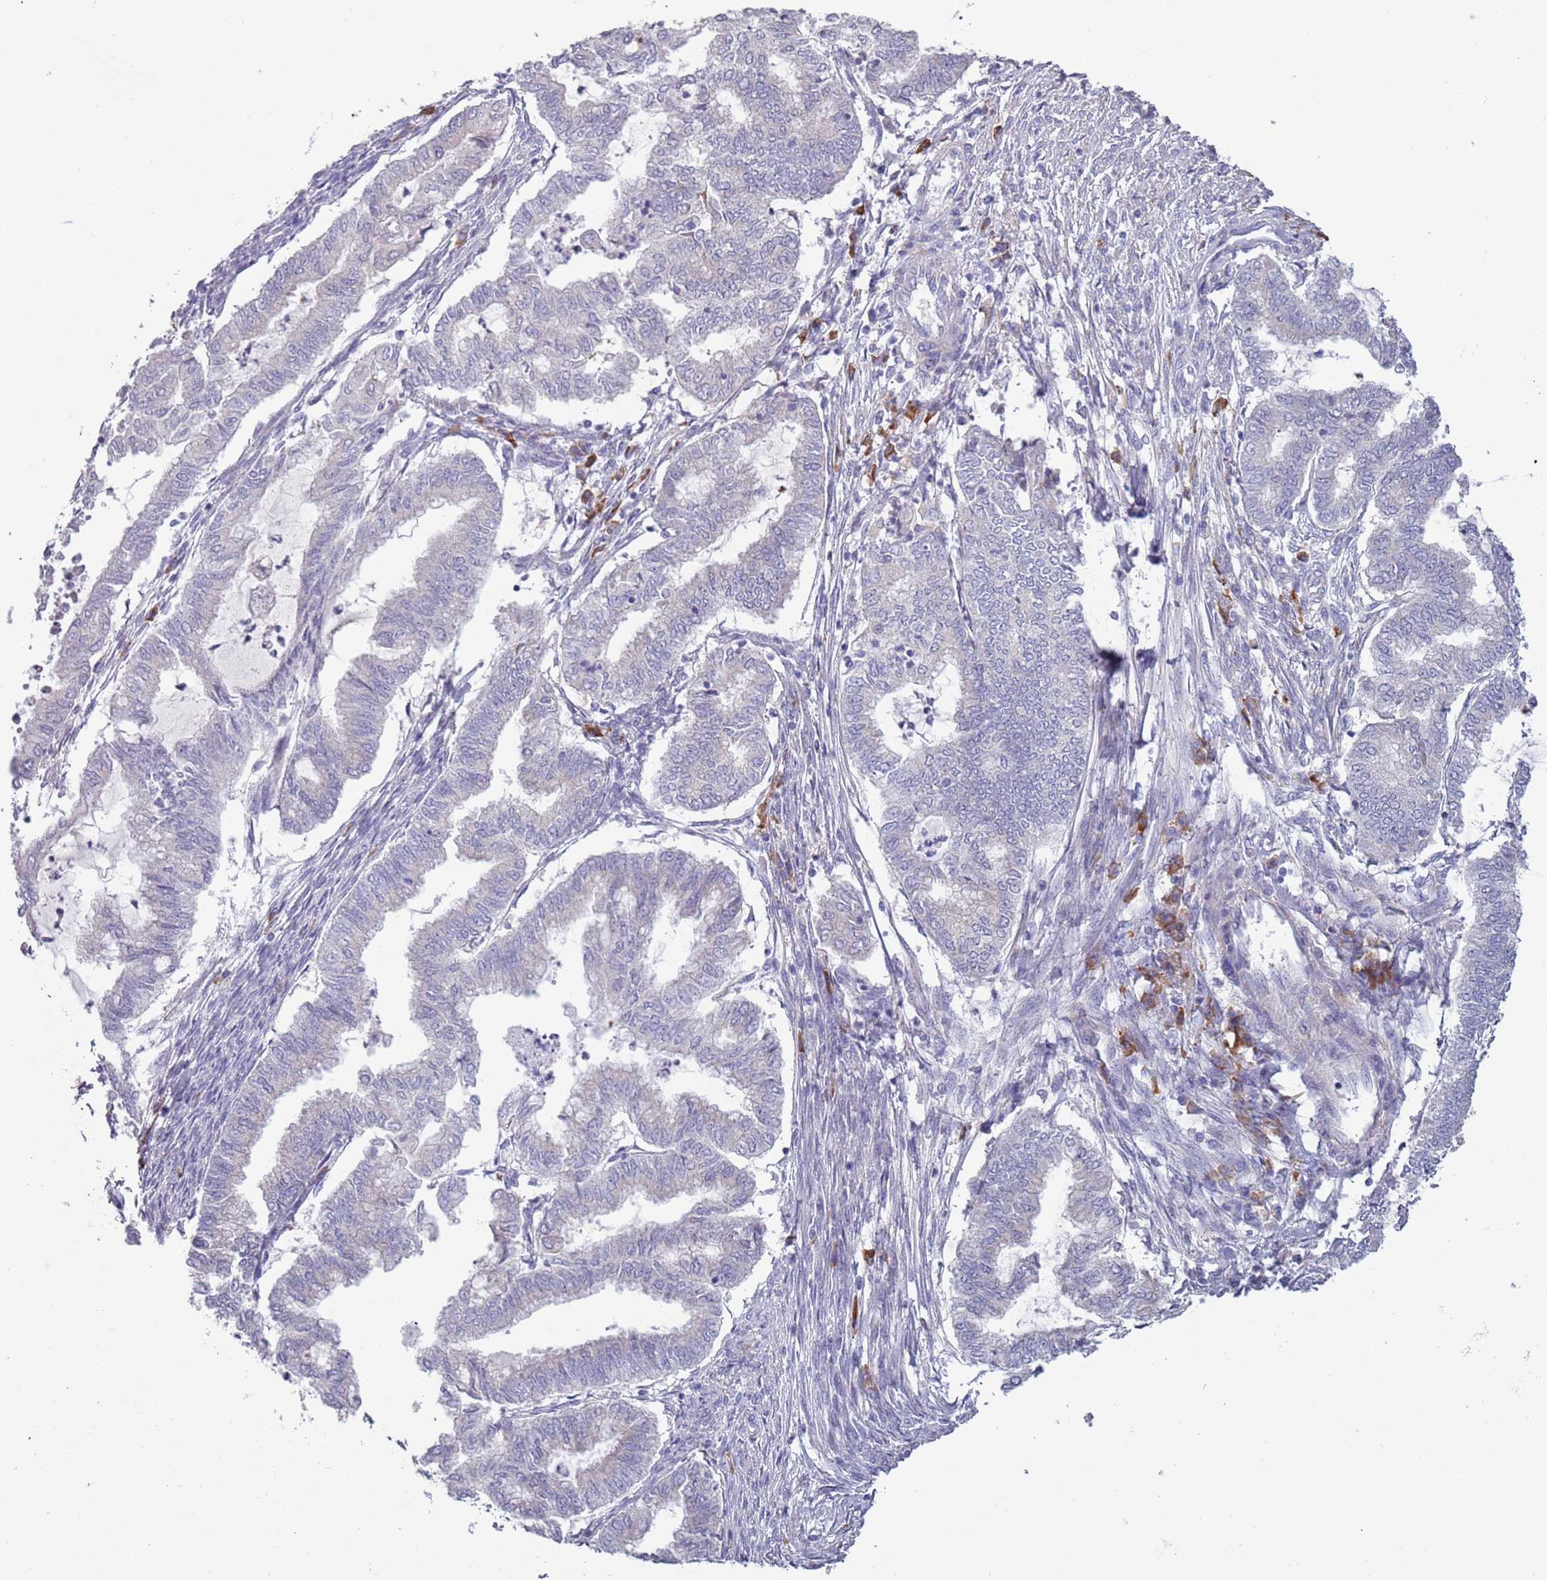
{"staining": {"intensity": "negative", "quantity": "none", "location": "none"}, "tissue": "endometrial cancer", "cell_type": "Tumor cells", "image_type": "cancer", "snomed": [{"axis": "morphology", "description": "Adenocarcinoma, NOS"}, {"axis": "topography", "description": "Endometrium"}], "caption": "Protein analysis of endometrial cancer exhibits no significant positivity in tumor cells.", "gene": "LTB", "patient": {"sex": "female", "age": 79}}